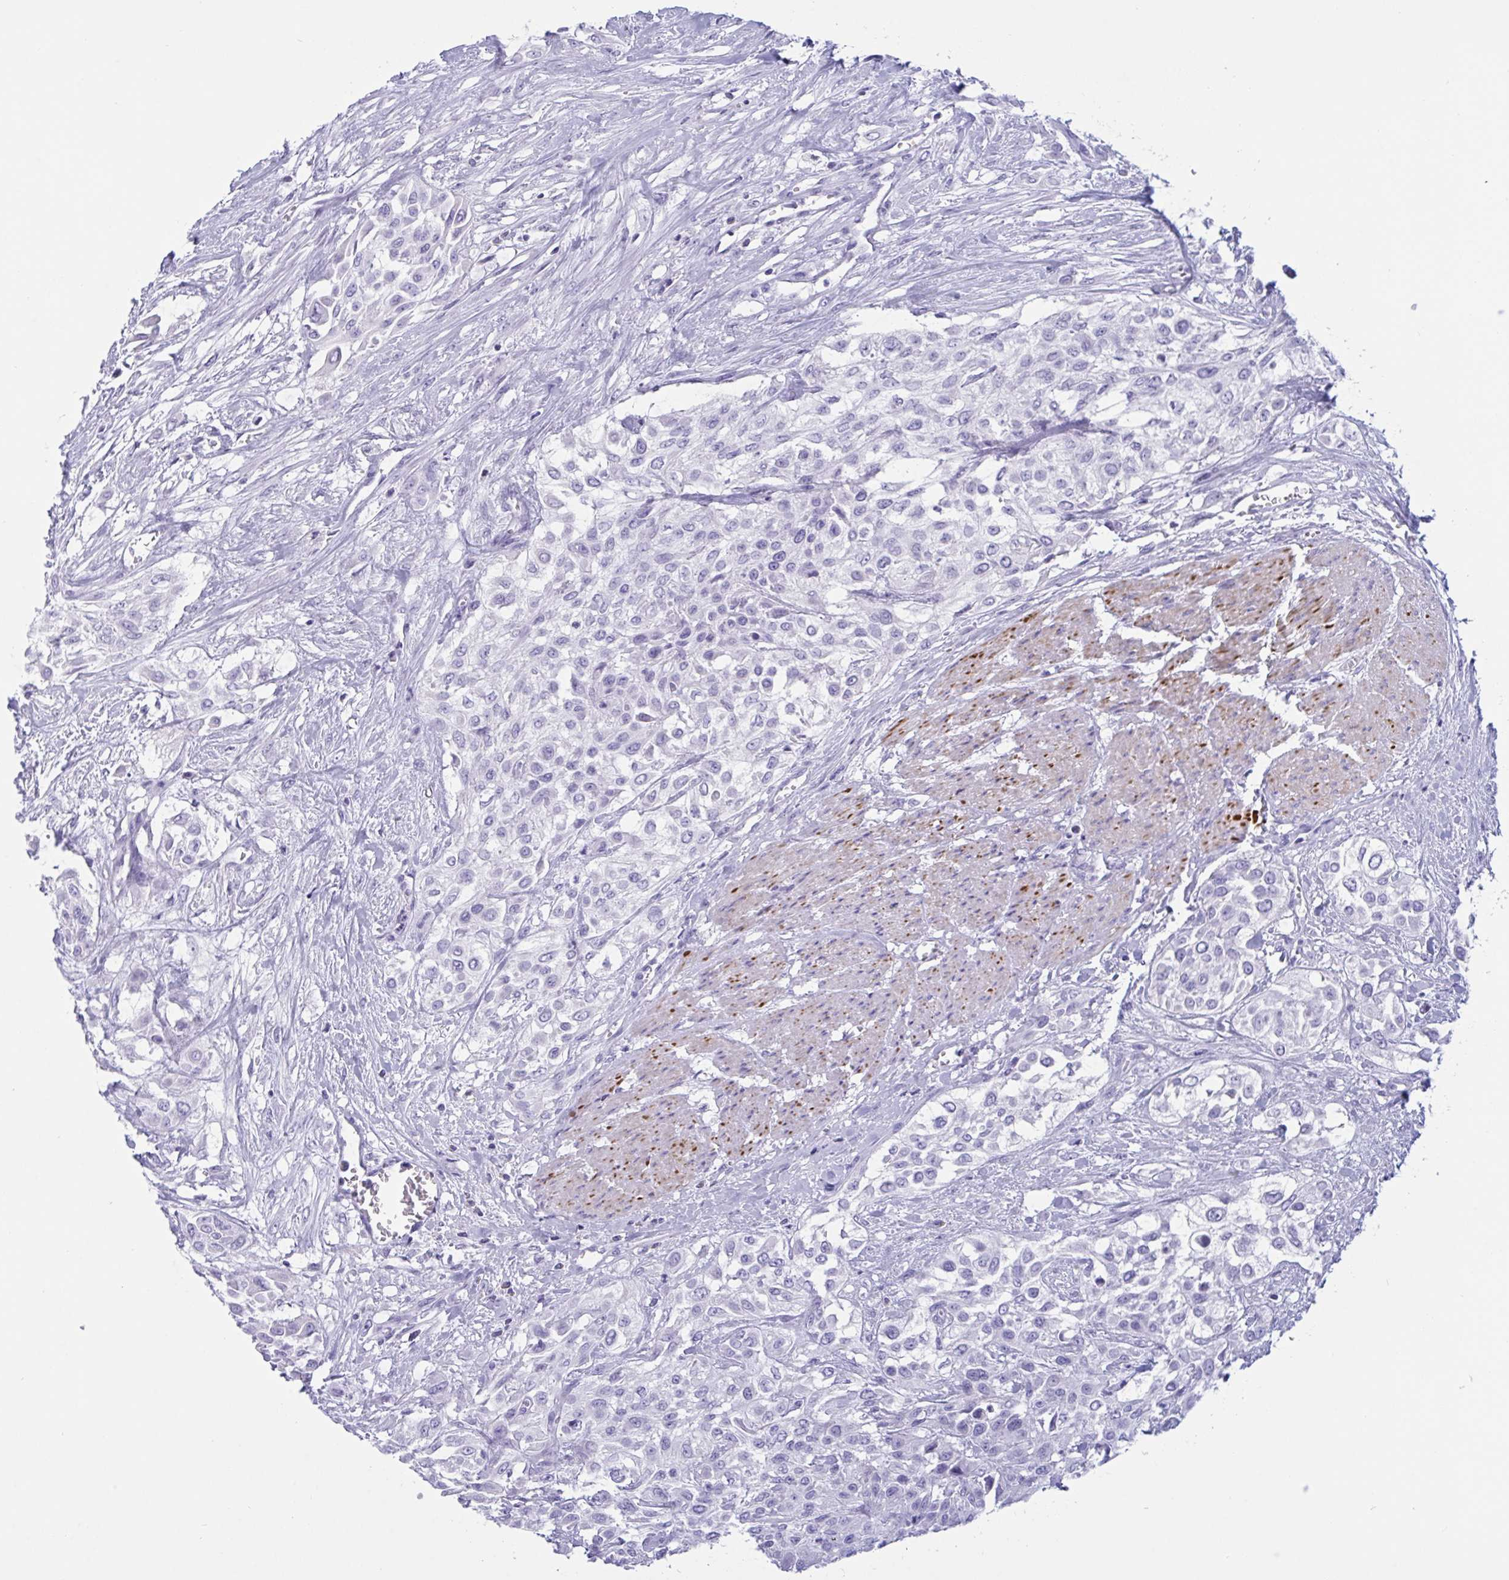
{"staining": {"intensity": "negative", "quantity": "none", "location": "none"}, "tissue": "urothelial cancer", "cell_type": "Tumor cells", "image_type": "cancer", "snomed": [{"axis": "morphology", "description": "Urothelial carcinoma, High grade"}, {"axis": "topography", "description": "Urinary bladder"}], "caption": "DAB immunohistochemical staining of high-grade urothelial carcinoma exhibits no significant staining in tumor cells. (DAB IHC, high magnification).", "gene": "OXLD1", "patient": {"sex": "male", "age": 57}}